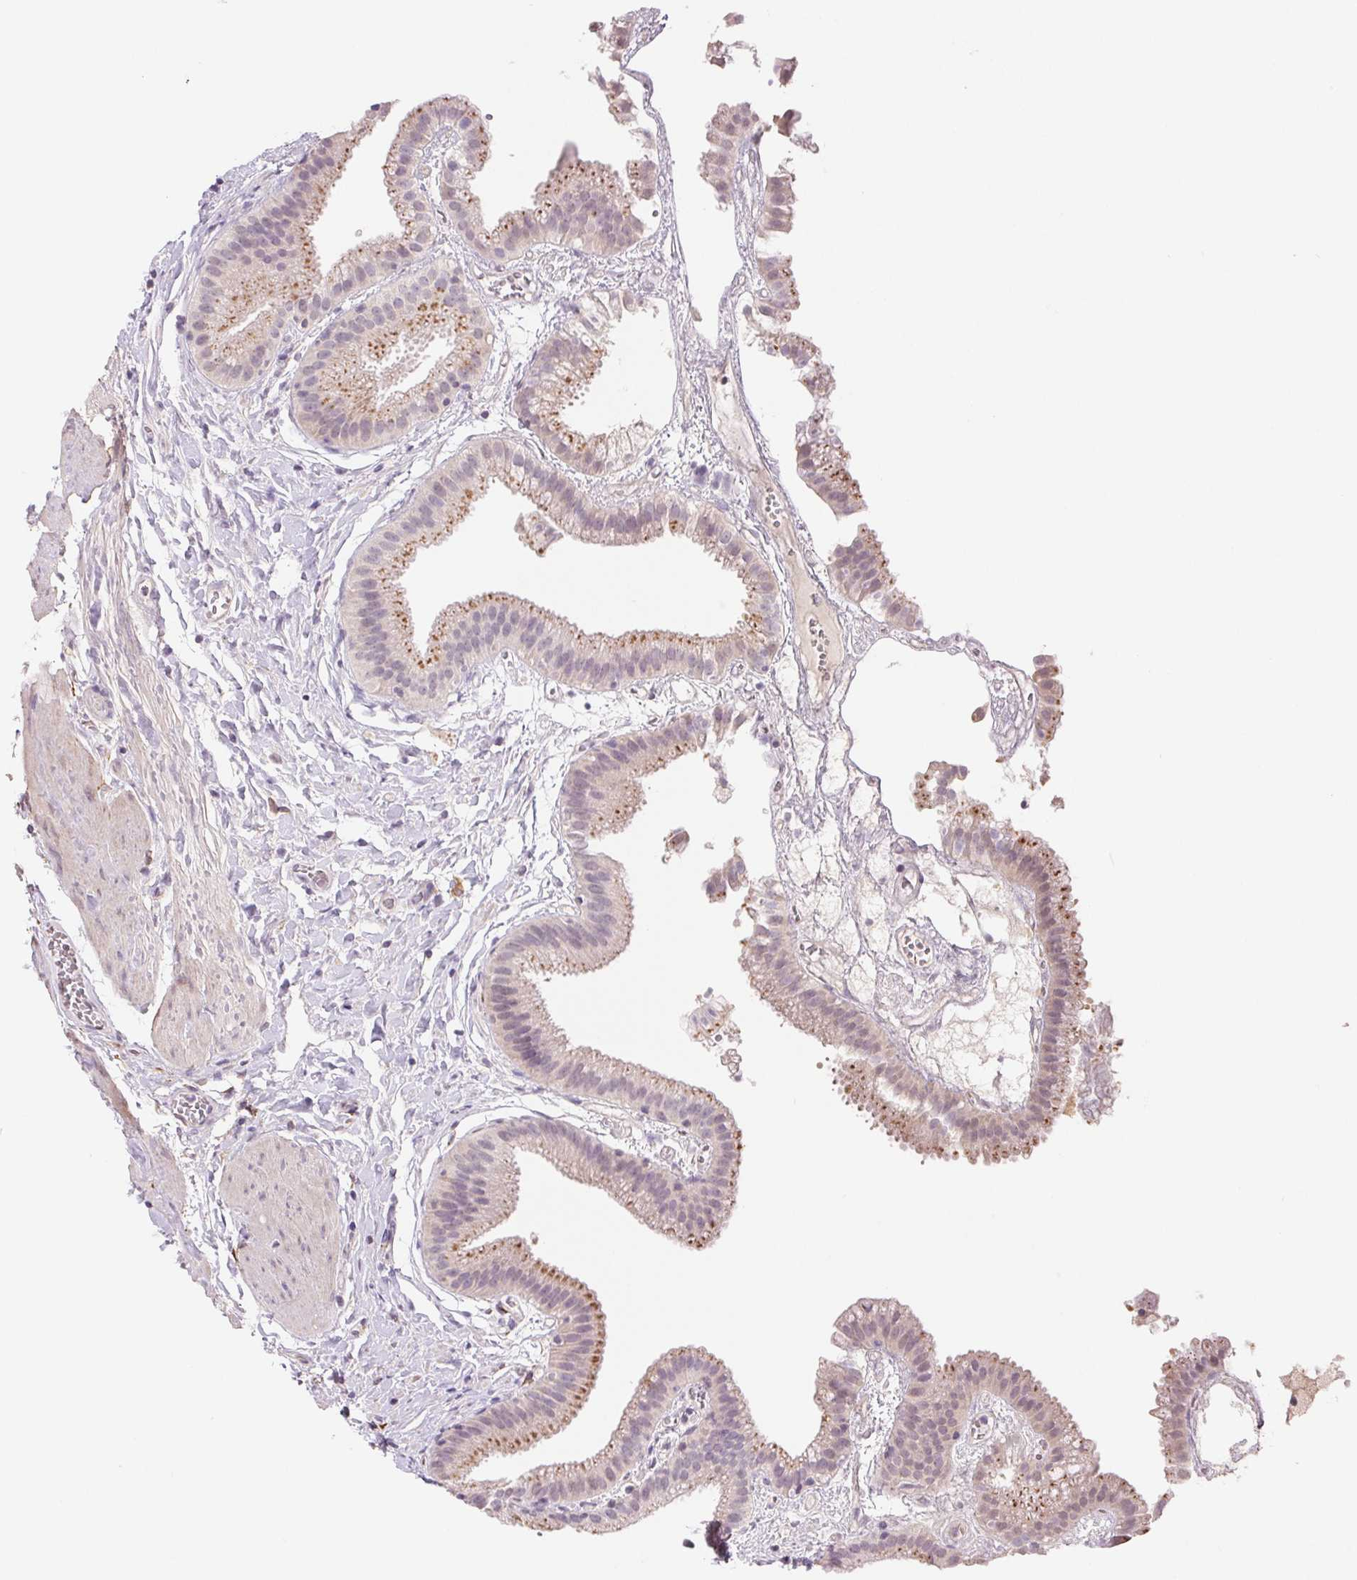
{"staining": {"intensity": "moderate", "quantity": ">75%", "location": "cytoplasmic/membranous"}, "tissue": "gallbladder", "cell_type": "Glandular cells", "image_type": "normal", "snomed": [{"axis": "morphology", "description": "Normal tissue, NOS"}, {"axis": "topography", "description": "Gallbladder"}], "caption": "Protein expression analysis of unremarkable human gallbladder reveals moderate cytoplasmic/membranous staining in about >75% of glandular cells. The protein of interest is shown in brown color, while the nuclei are stained blue.", "gene": "FKBP10", "patient": {"sex": "female", "age": 63}}